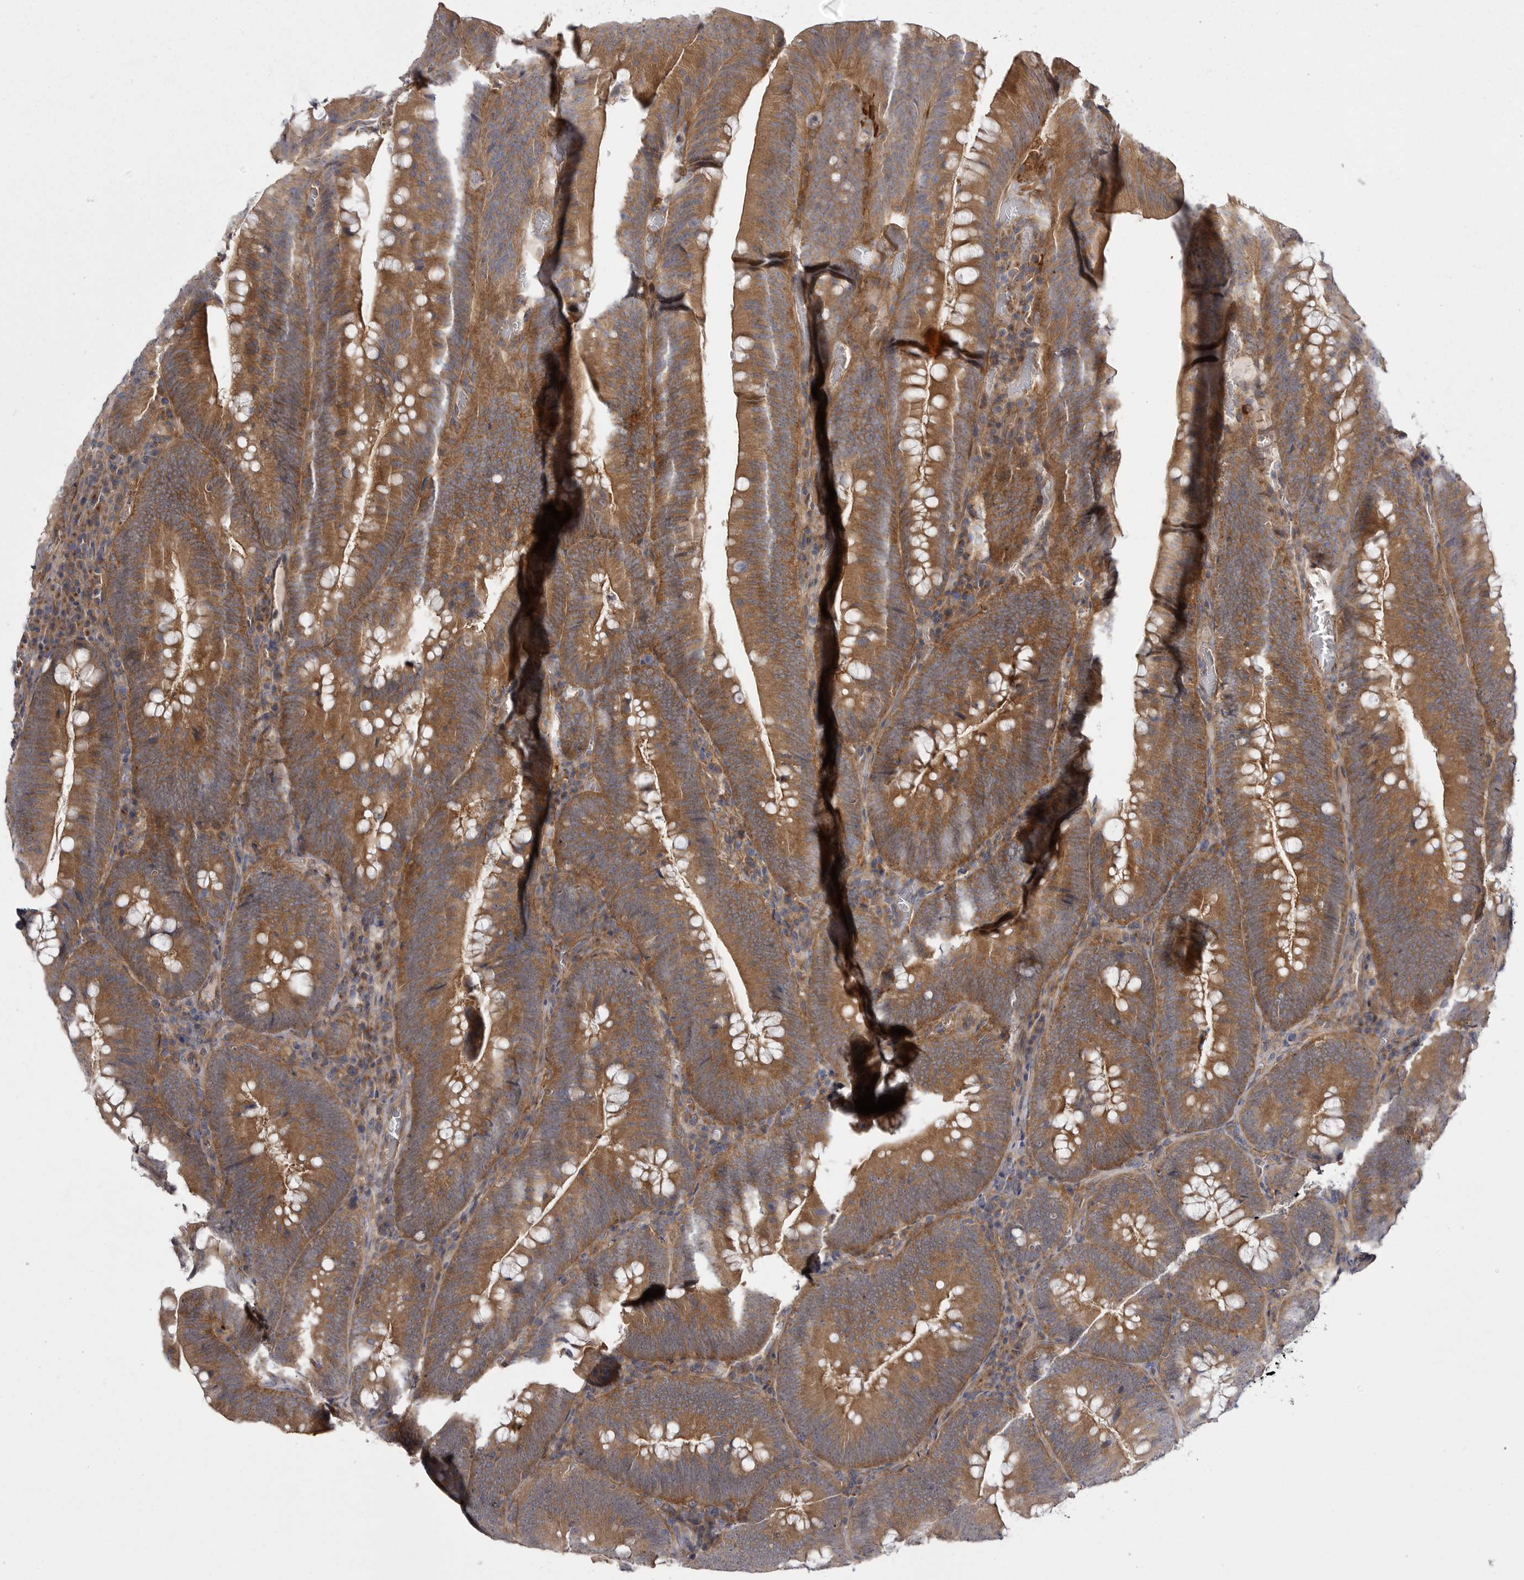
{"staining": {"intensity": "moderate", "quantity": ">75%", "location": "cytoplasmic/membranous"}, "tissue": "colorectal cancer", "cell_type": "Tumor cells", "image_type": "cancer", "snomed": [{"axis": "morphology", "description": "Normal tissue, NOS"}, {"axis": "topography", "description": "Colon"}], "caption": "Protein staining of colorectal cancer tissue reveals moderate cytoplasmic/membranous staining in about >75% of tumor cells.", "gene": "OSBPL9", "patient": {"sex": "female", "age": 82}}